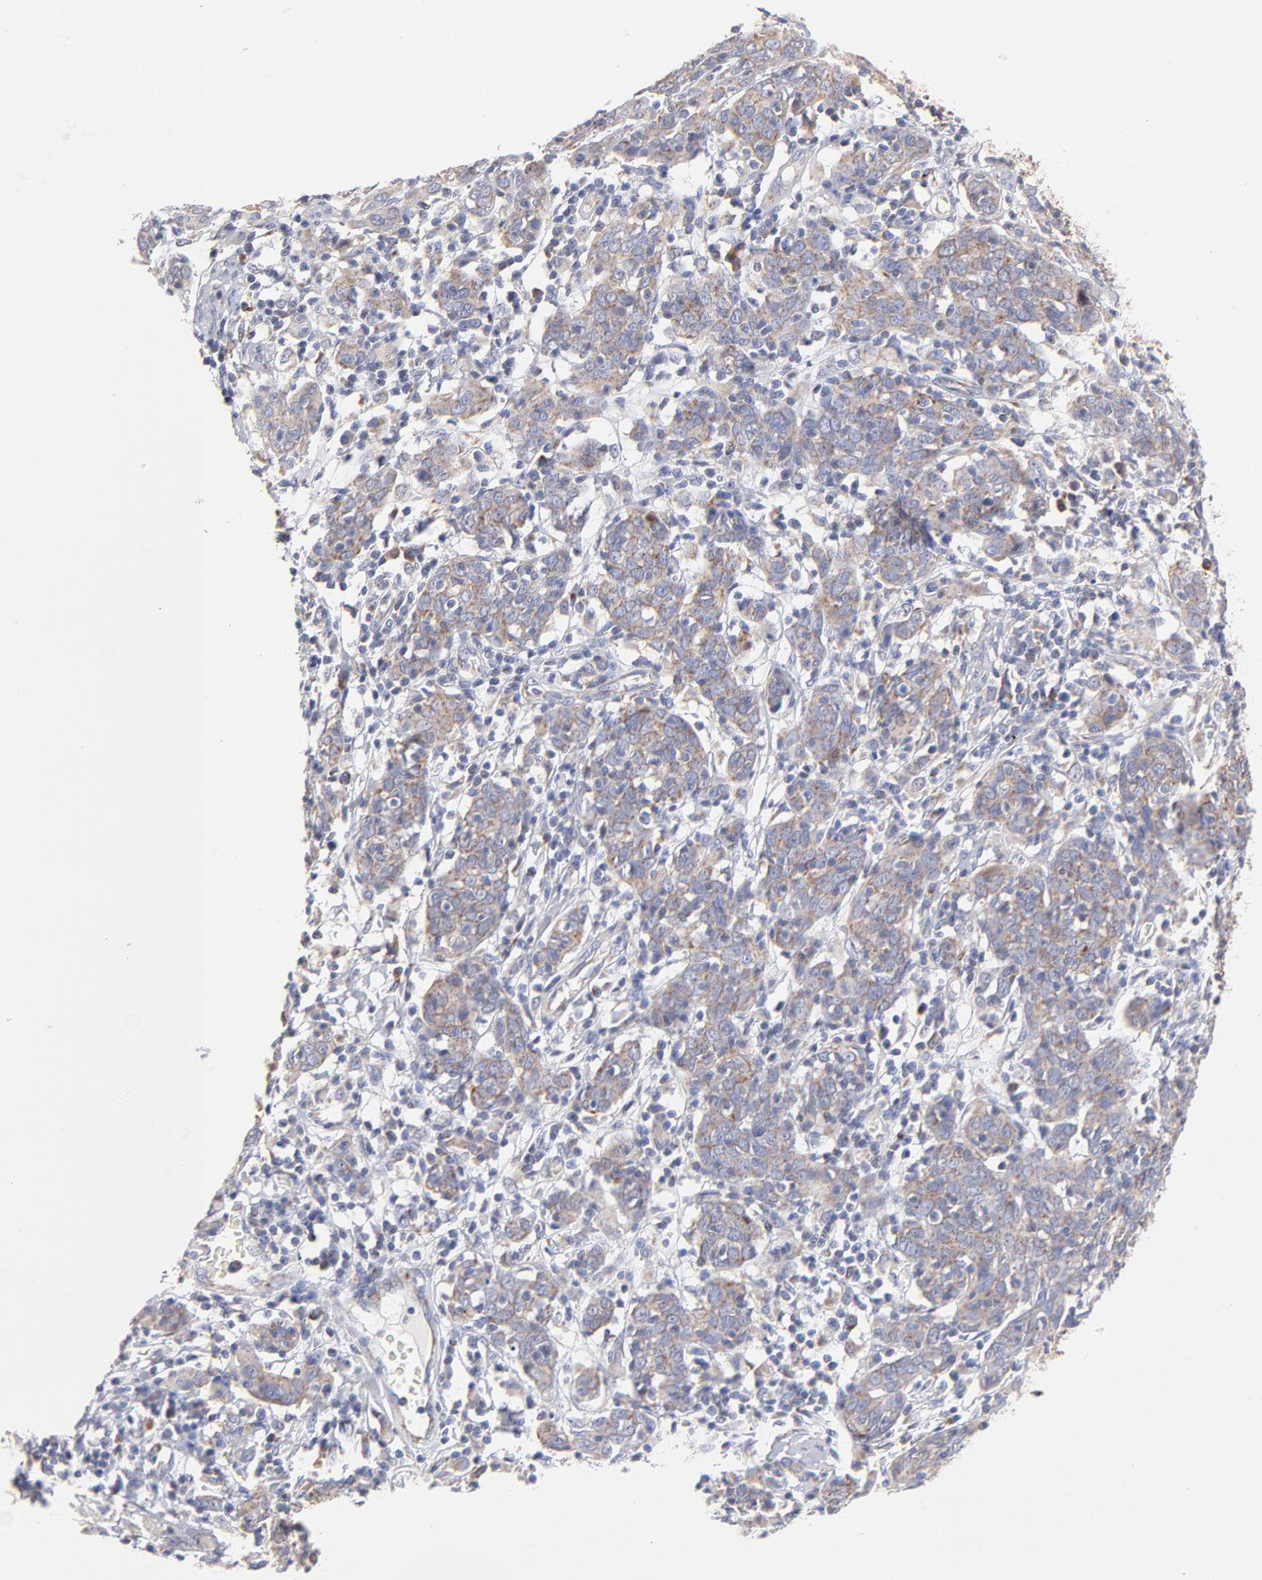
{"staining": {"intensity": "weak", "quantity": ">75%", "location": "cytoplasmic/membranous"}, "tissue": "cervical cancer", "cell_type": "Tumor cells", "image_type": "cancer", "snomed": [{"axis": "morphology", "description": "Normal tissue, NOS"}, {"axis": "morphology", "description": "Squamous cell carcinoma, NOS"}, {"axis": "topography", "description": "Cervix"}], "caption": "A brown stain shows weak cytoplasmic/membranous positivity of a protein in human cervical cancer (squamous cell carcinoma) tumor cells. Ihc stains the protein of interest in brown and the nuclei are stained blue.", "gene": "TIMM8A", "patient": {"sex": "female", "age": 67}}